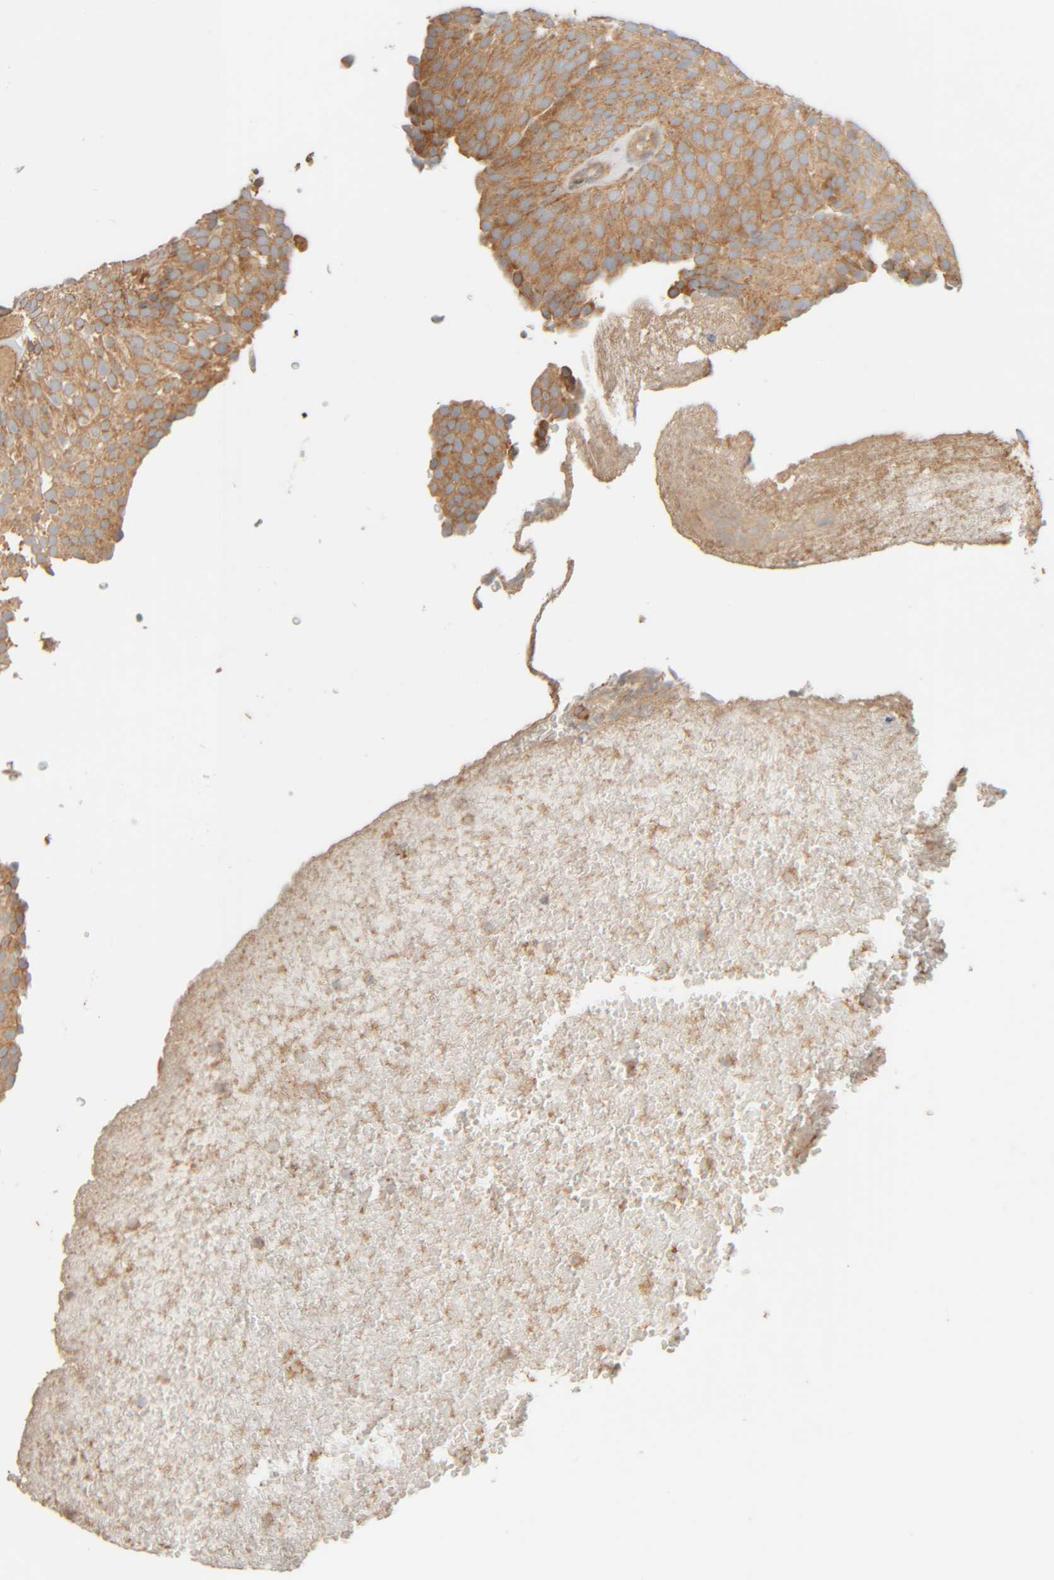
{"staining": {"intensity": "moderate", "quantity": ">75%", "location": "cytoplasmic/membranous"}, "tissue": "urothelial cancer", "cell_type": "Tumor cells", "image_type": "cancer", "snomed": [{"axis": "morphology", "description": "Urothelial carcinoma, Low grade"}, {"axis": "topography", "description": "Urinary bladder"}], "caption": "Human urothelial cancer stained with a brown dye displays moderate cytoplasmic/membranous positive staining in approximately >75% of tumor cells.", "gene": "TMEM192", "patient": {"sex": "male", "age": 78}}